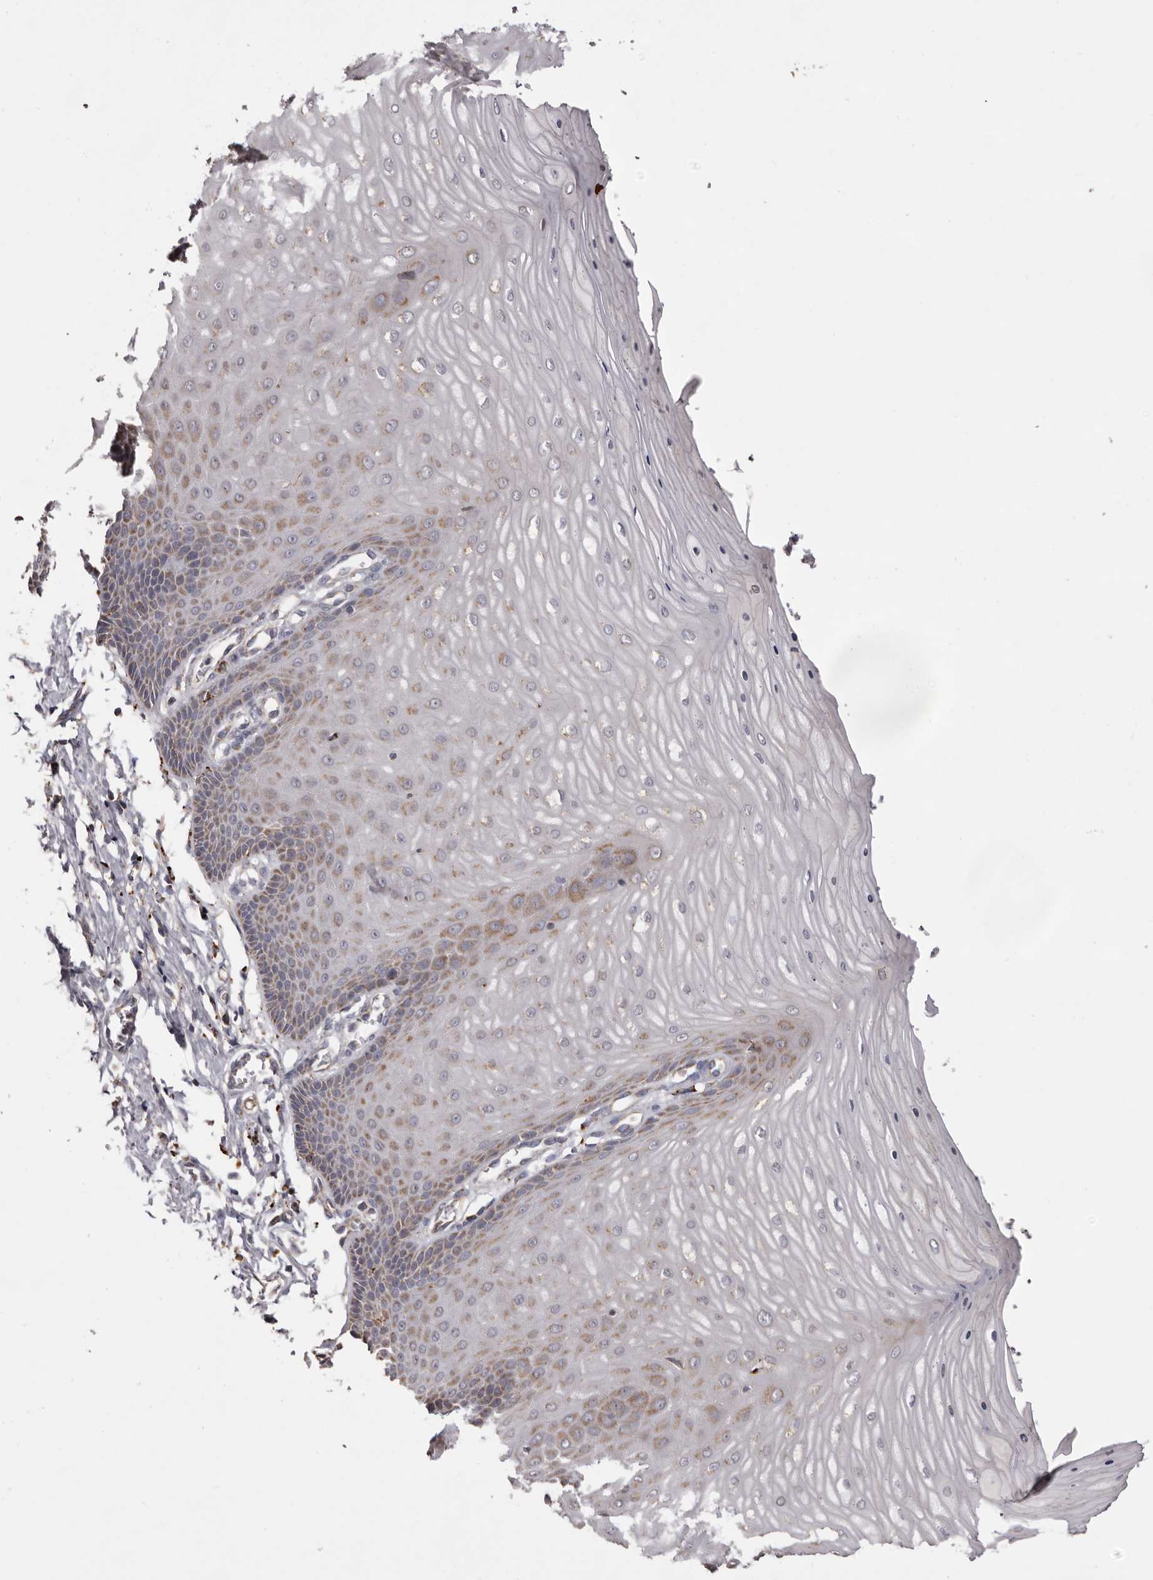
{"staining": {"intensity": "strong", "quantity": "25%-75%", "location": "cytoplasmic/membranous"}, "tissue": "cervix", "cell_type": "Glandular cells", "image_type": "normal", "snomed": [{"axis": "morphology", "description": "Normal tissue, NOS"}, {"axis": "topography", "description": "Cervix"}], "caption": "Protein analysis of normal cervix demonstrates strong cytoplasmic/membranous staining in about 25%-75% of glandular cells. The staining was performed using DAB (3,3'-diaminobenzidine) to visualize the protein expression in brown, while the nuclei were stained in blue with hematoxylin (Magnification: 20x).", "gene": "MECR", "patient": {"sex": "female", "age": 55}}